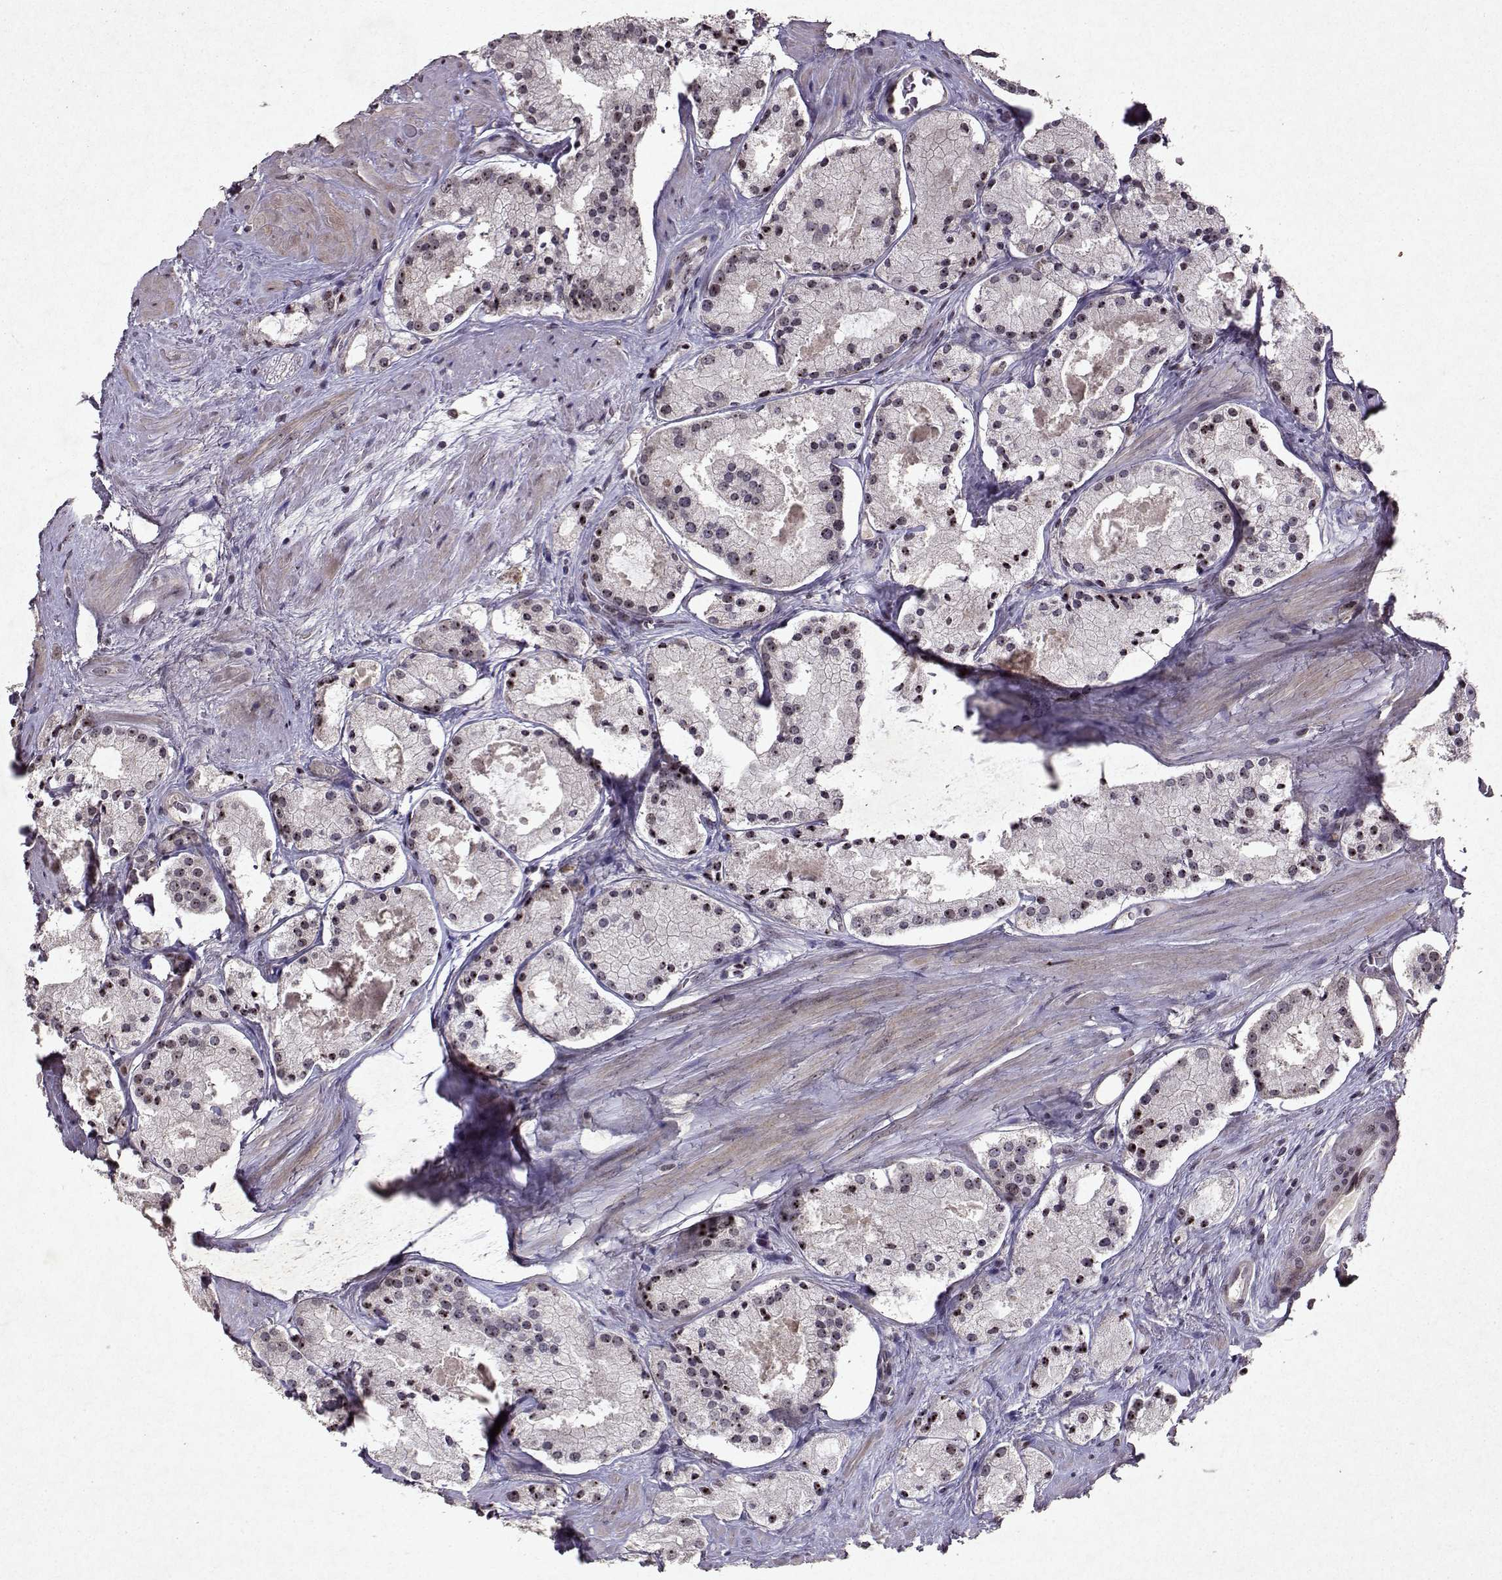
{"staining": {"intensity": "weak", "quantity": ">75%", "location": "nuclear"}, "tissue": "prostate cancer", "cell_type": "Tumor cells", "image_type": "cancer", "snomed": [{"axis": "morphology", "description": "Adenocarcinoma, NOS"}, {"axis": "morphology", "description": "Adenocarcinoma, High grade"}, {"axis": "topography", "description": "Prostate"}], "caption": "Immunohistochemical staining of human adenocarcinoma (prostate) shows low levels of weak nuclear protein positivity in approximately >75% of tumor cells.", "gene": "DDX56", "patient": {"sex": "male", "age": 64}}